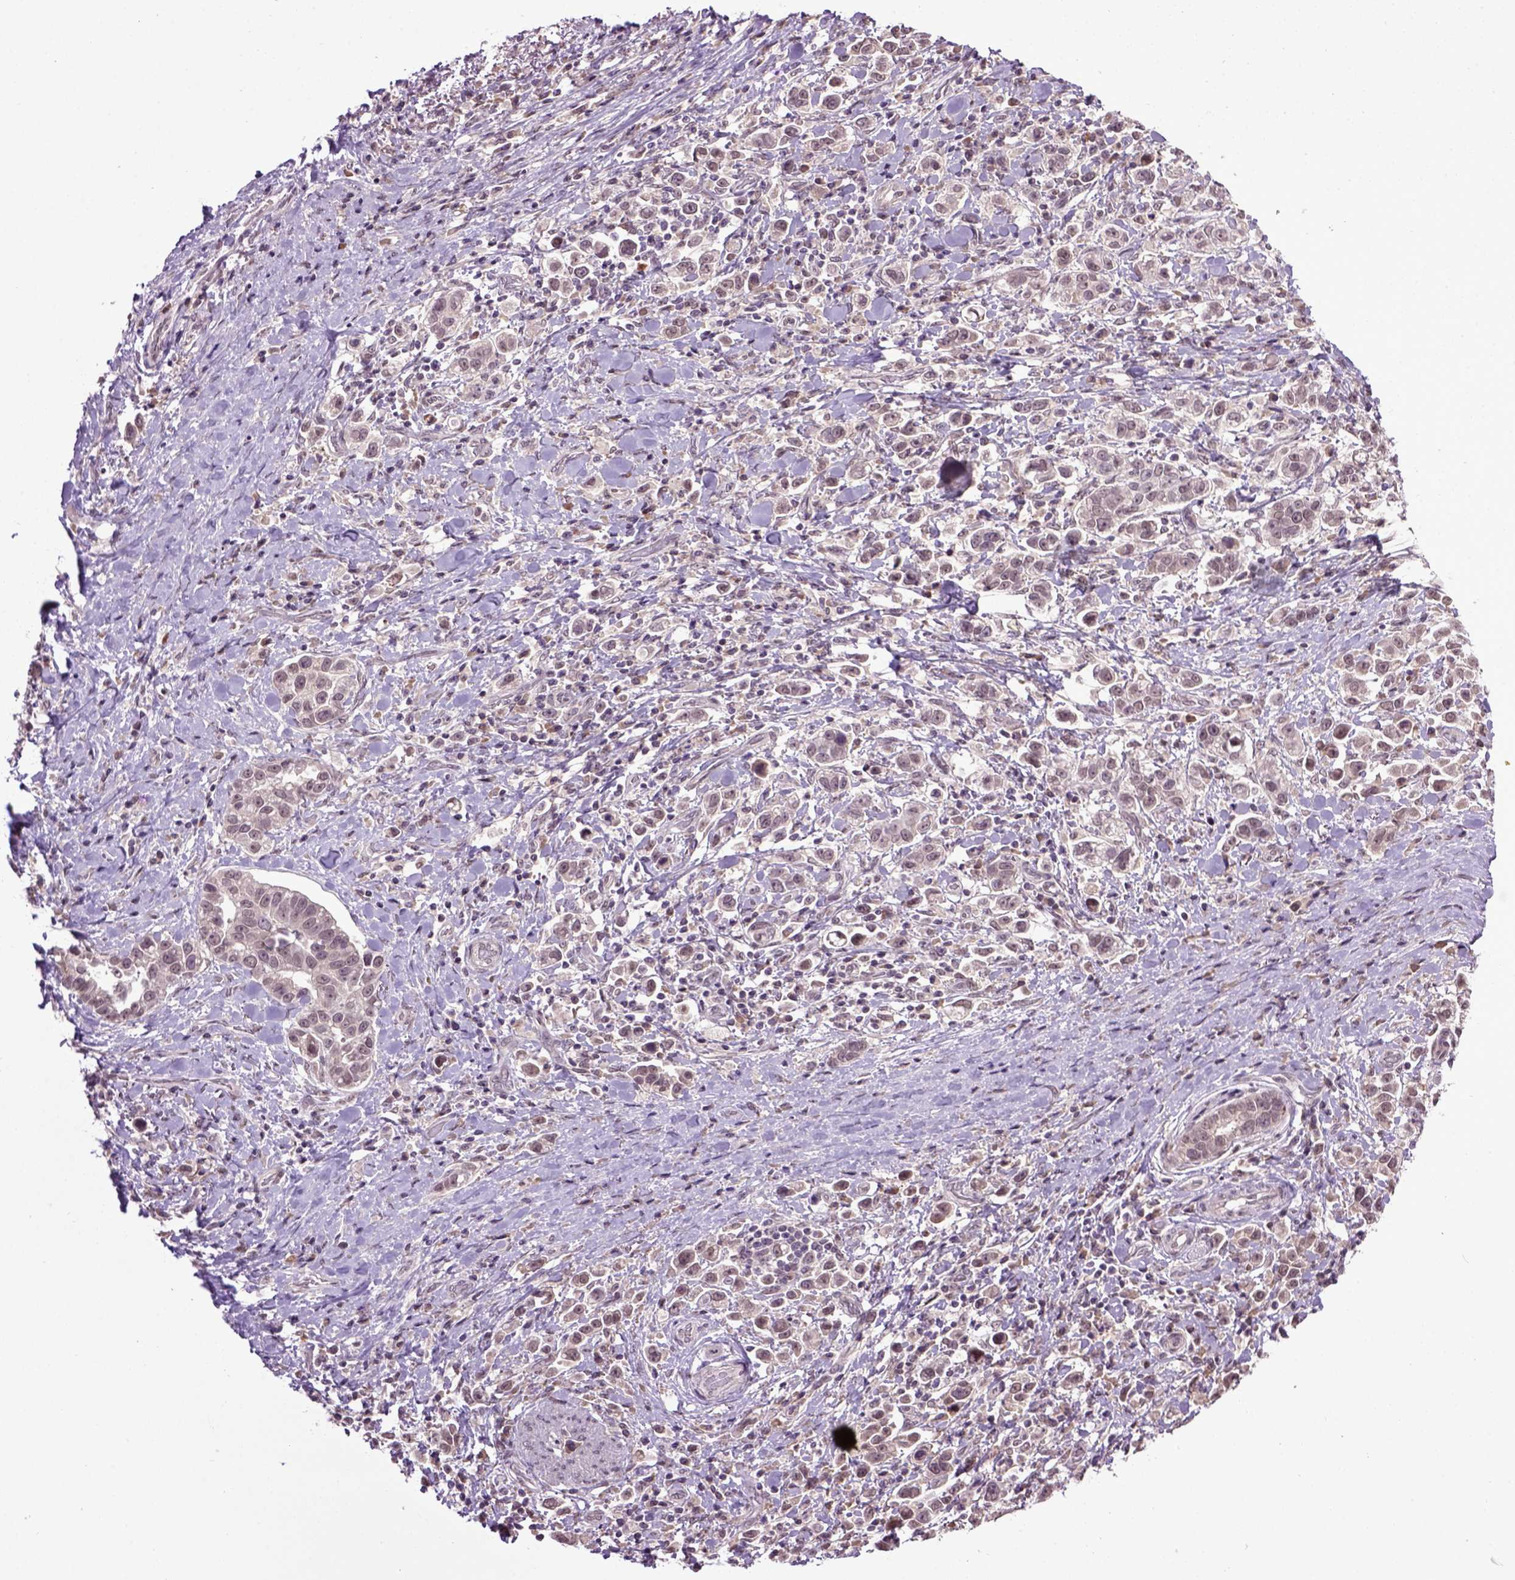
{"staining": {"intensity": "weak", "quantity": "<25%", "location": "cytoplasmic/membranous,nuclear"}, "tissue": "stomach cancer", "cell_type": "Tumor cells", "image_type": "cancer", "snomed": [{"axis": "morphology", "description": "Adenocarcinoma, NOS"}, {"axis": "topography", "description": "Stomach"}], "caption": "DAB (3,3'-diaminobenzidine) immunohistochemical staining of human stomach adenocarcinoma exhibits no significant positivity in tumor cells.", "gene": "RAB43", "patient": {"sex": "male", "age": 93}}